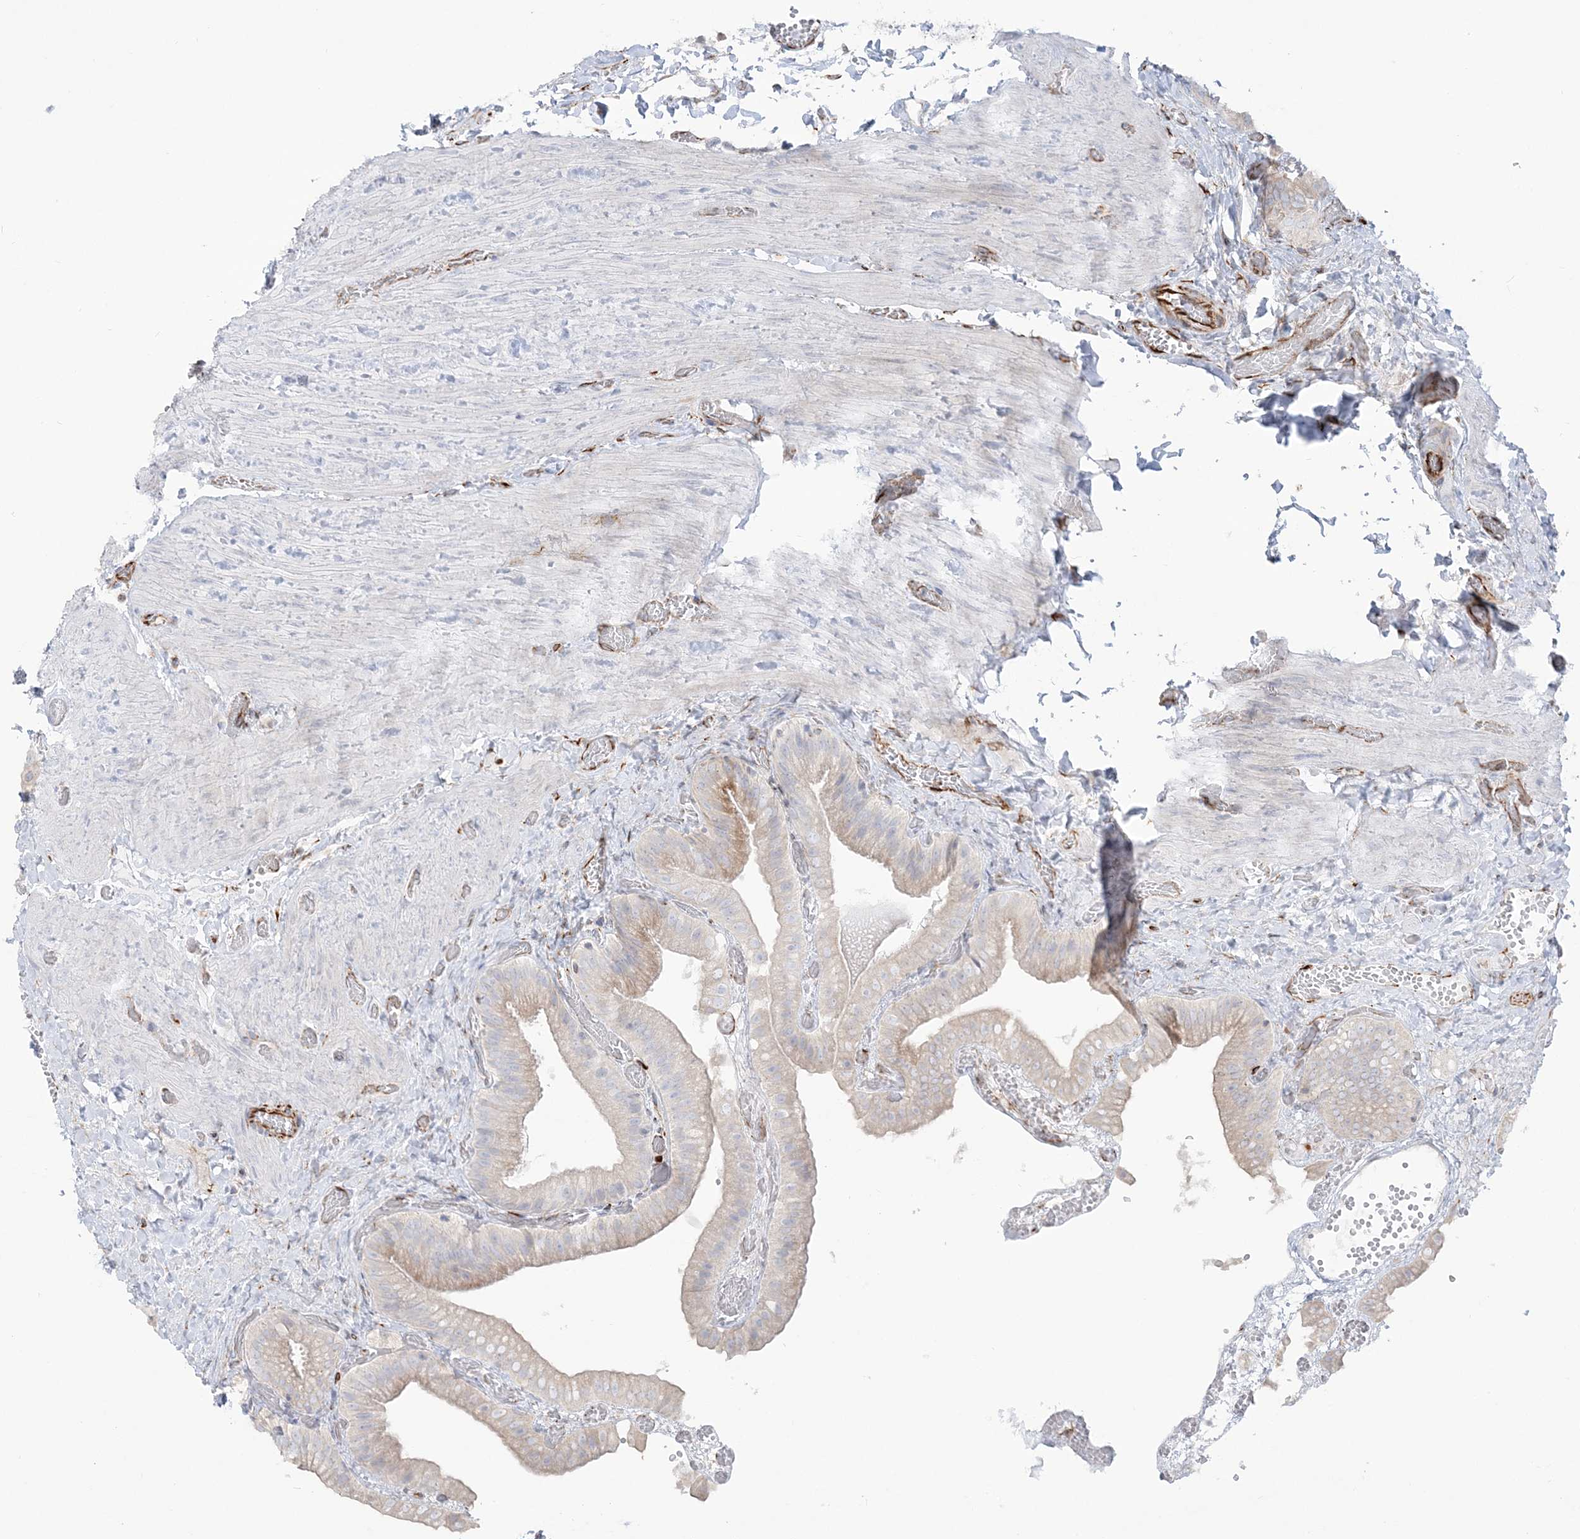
{"staining": {"intensity": "moderate", "quantity": "<25%", "location": "cytoplasmic/membranous"}, "tissue": "gallbladder", "cell_type": "Glandular cells", "image_type": "normal", "snomed": [{"axis": "morphology", "description": "Normal tissue, NOS"}, {"axis": "topography", "description": "Gallbladder"}], "caption": "Immunohistochemistry (IHC) image of unremarkable gallbladder: human gallbladder stained using IHC exhibits low levels of moderate protein expression localized specifically in the cytoplasmic/membranous of glandular cells, appearing as a cytoplasmic/membranous brown color.", "gene": "PPIL6", "patient": {"sex": "female", "age": 64}}